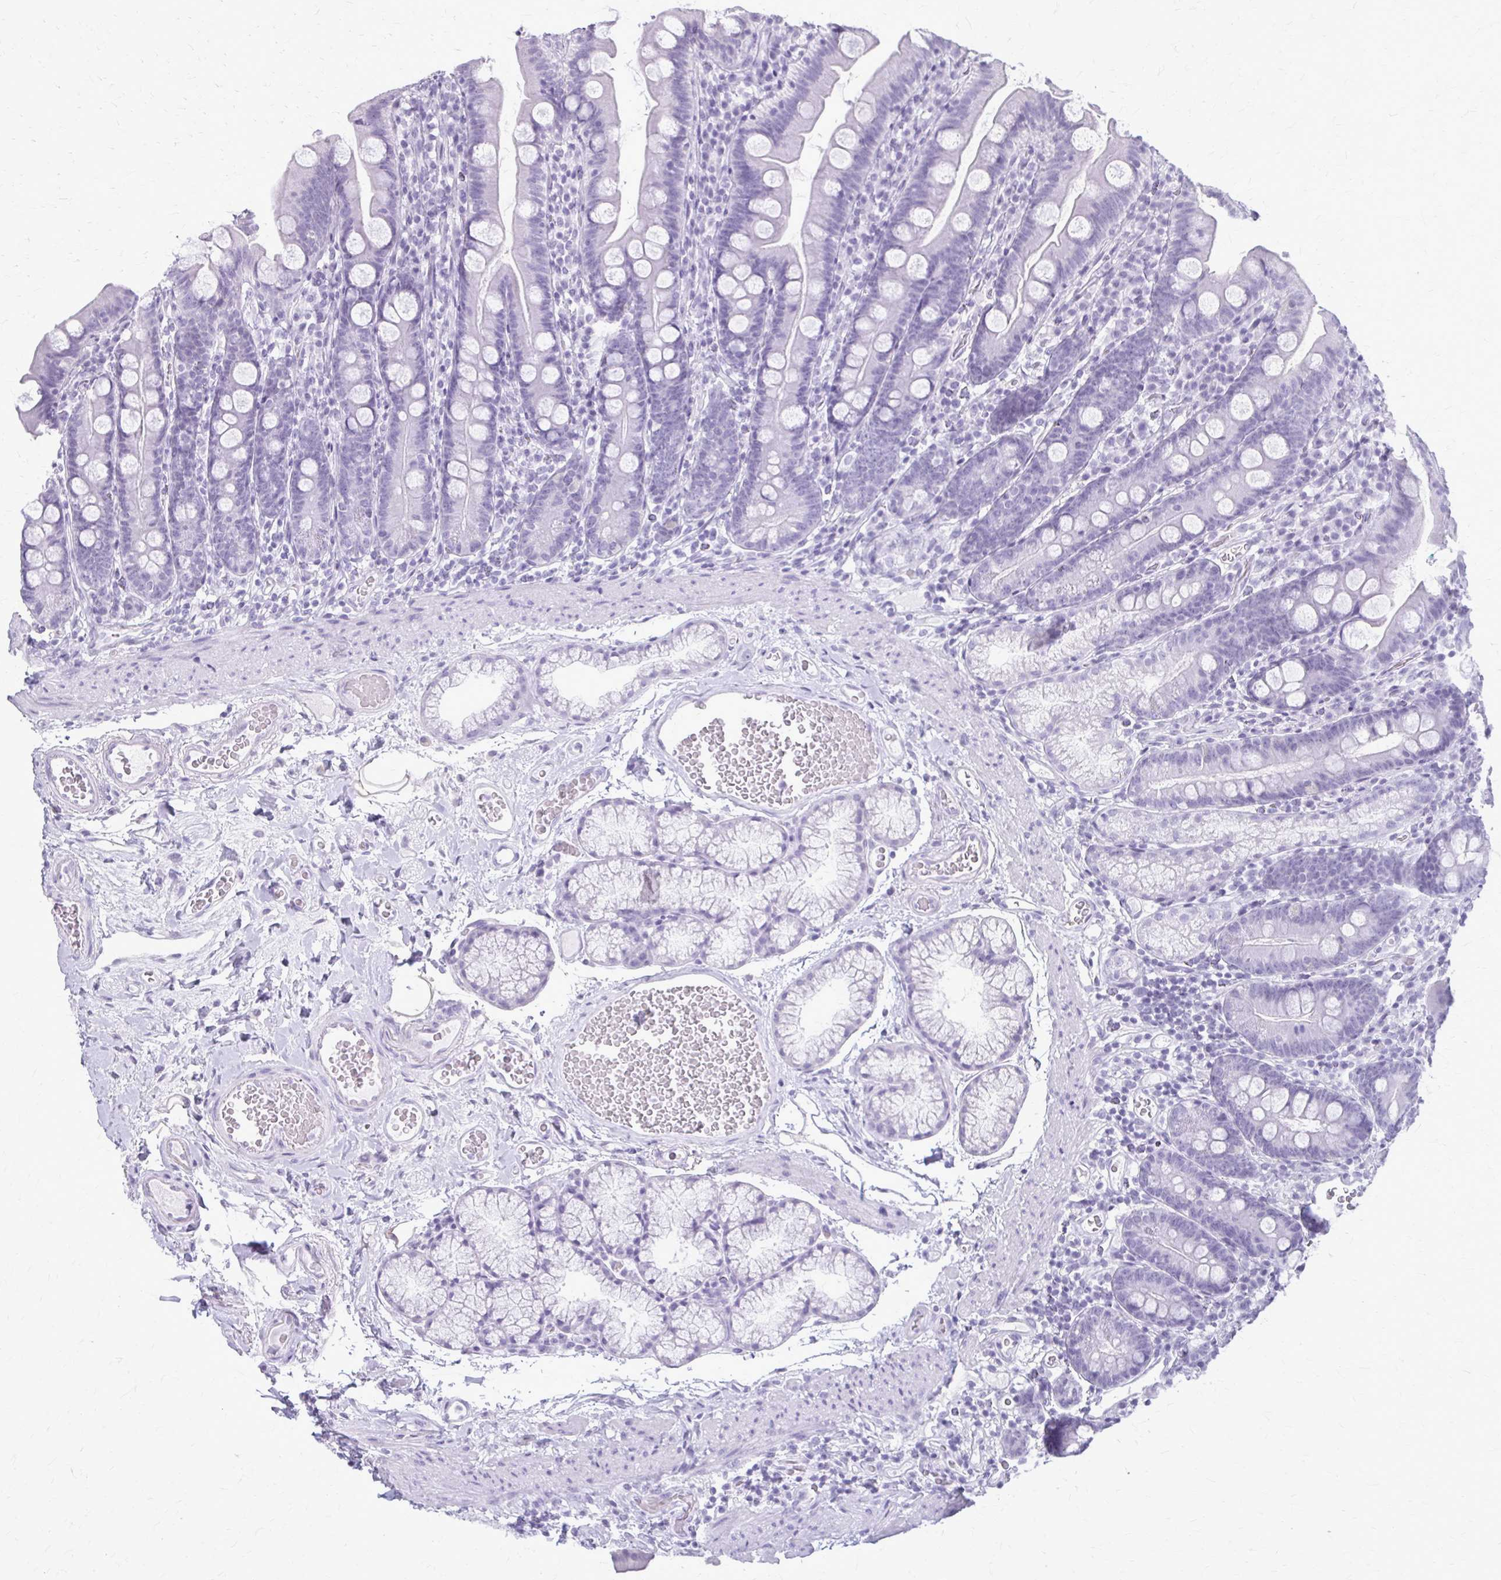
{"staining": {"intensity": "negative", "quantity": "none", "location": "none"}, "tissue": "duodenum", "cell_type": "Glandular cells", "image_type": "normal", "snomed": [{"axis": "morphology", "description": "Normal tissue, NOS"}, {"axis": "topography", "description": "Duodenum"}], "caption": "A histopathology image of duodenum stained for a protein reveals no brown staining in glandular cells.", "gene": "KRT5", "patient": {"sex": "female", "age": 67}}